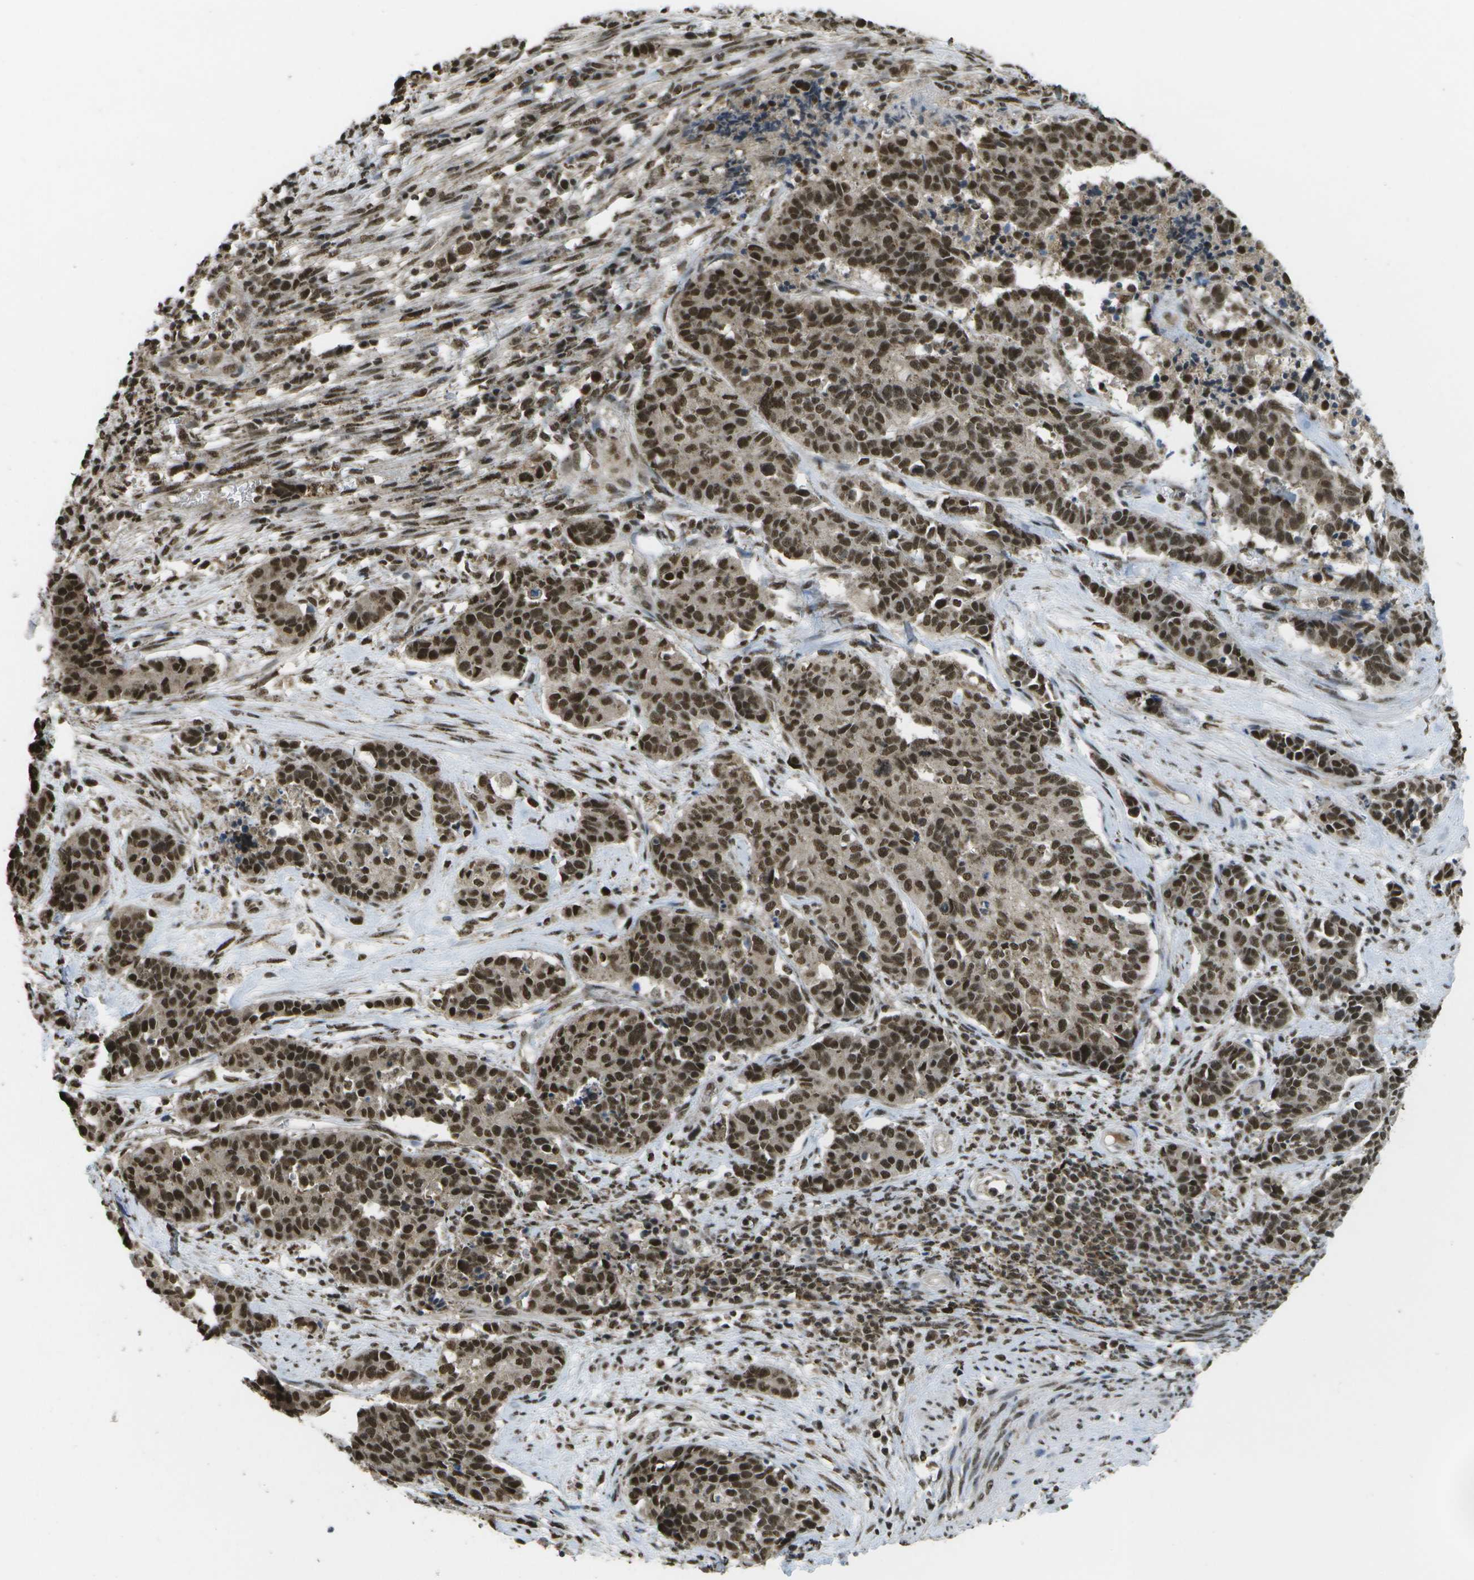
{"staining": {"intensity": "strong", "quantity": ">75%", "location": "nuclear"}, "tissue": "cervical cancer", "cell_type": "Tumor cells", "image_type": "cancer", "snomed": [{"axis": "morphology", "description": "Squamous cell carcinoma, NOS"}, {"axis": "topography", "description": "Cervix"}], "caption": "Cervical cancer tissue shows strong nuclear staining in approximately >75% of tumor cells The staining was performed using DAB to visualize the protein expression in brown, while the nuclei were stained in blue with hematoxylin (Magnification: 20x).", "gene": "SPEN", "patient": {"sex": "female", "age": 35}}